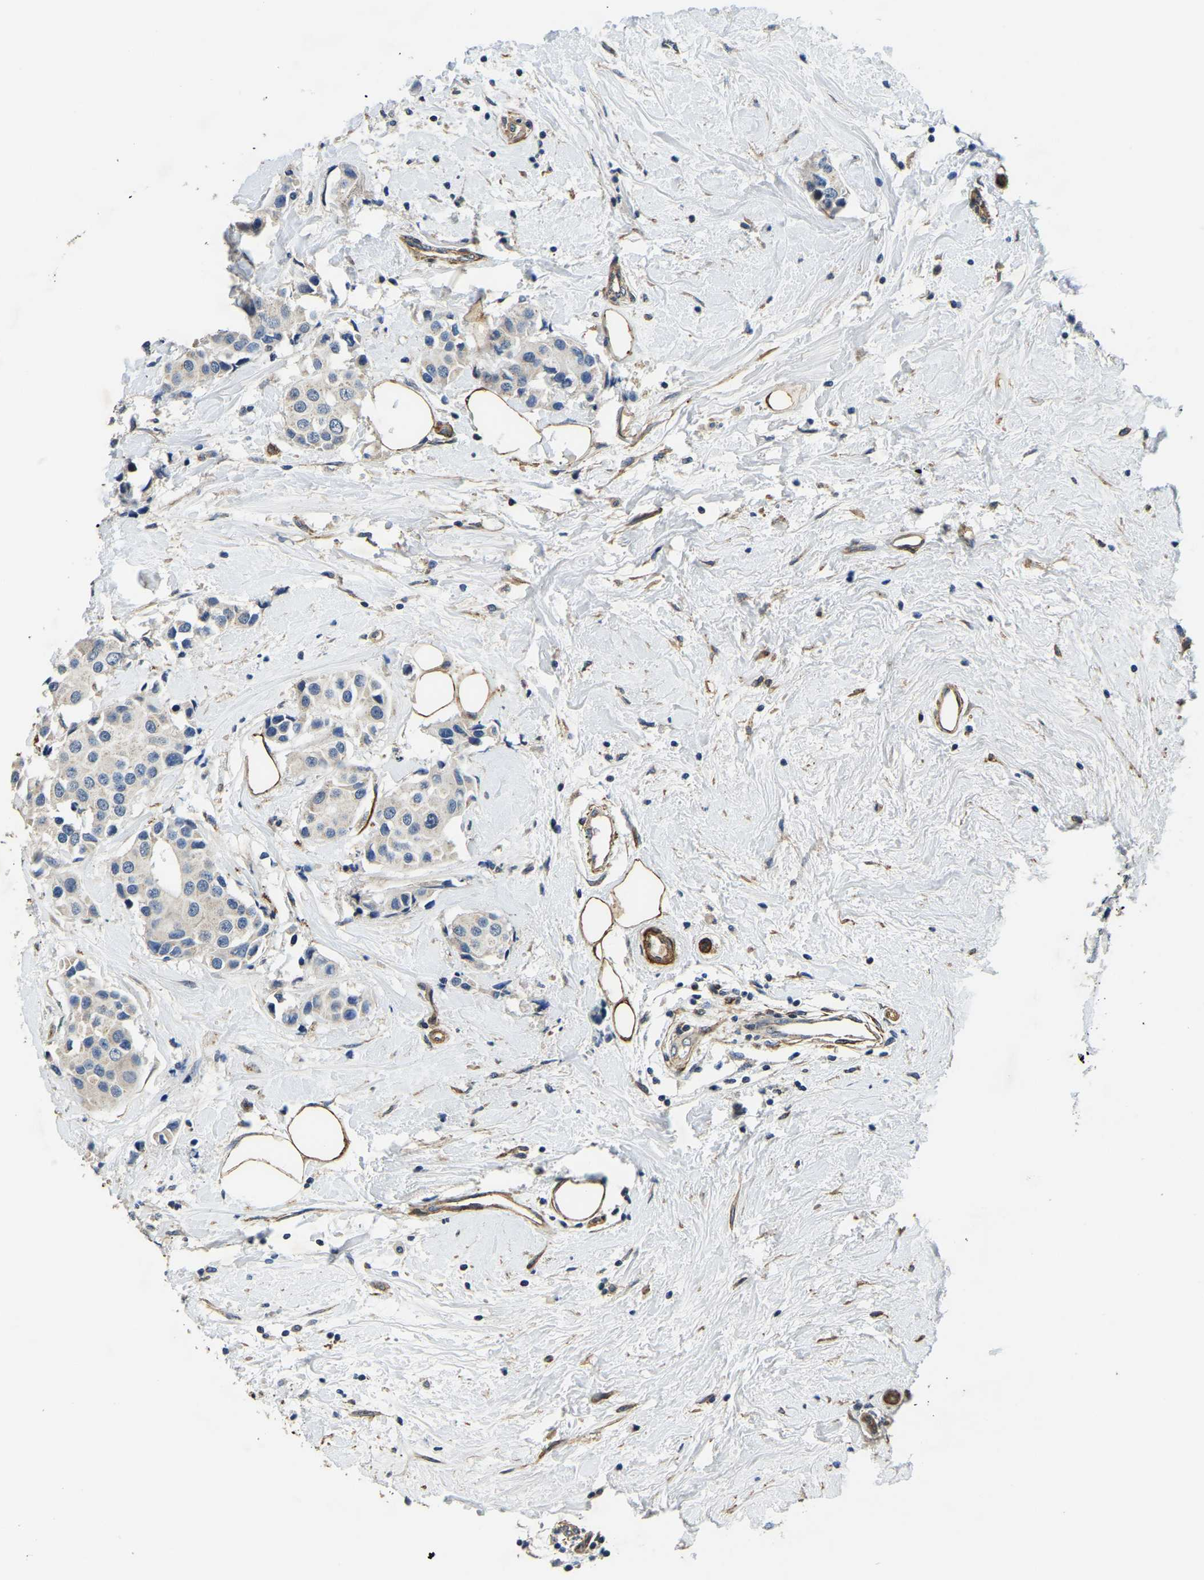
{"staining": {"intensity": "negative", "quantity": "none", "location": "none"}, "tissue": "breast cancer", "cell_type": "Tumor cells", "image_type": "cancer", "snomed": [{"axis": "morphology", "description": "Normal tissue, NOS"}, {"axis": "morphology", "description": "Duct carcinoma"}, {"axis": "topography", "description": "Breast"}], "caption": "Intraductal carcinoma (breast) was stained to show a protein in brown. There is no significant positivity in tumor cells. The staining was performed using DAB (3,3'-diaminobenzidine) to visualize the protein expression in brown, while the nuclei were stained in blue with hematoxylin (Magnification: 20x).", "gene": "RNF39", "patient": {"sex": "female", "age": 39}}